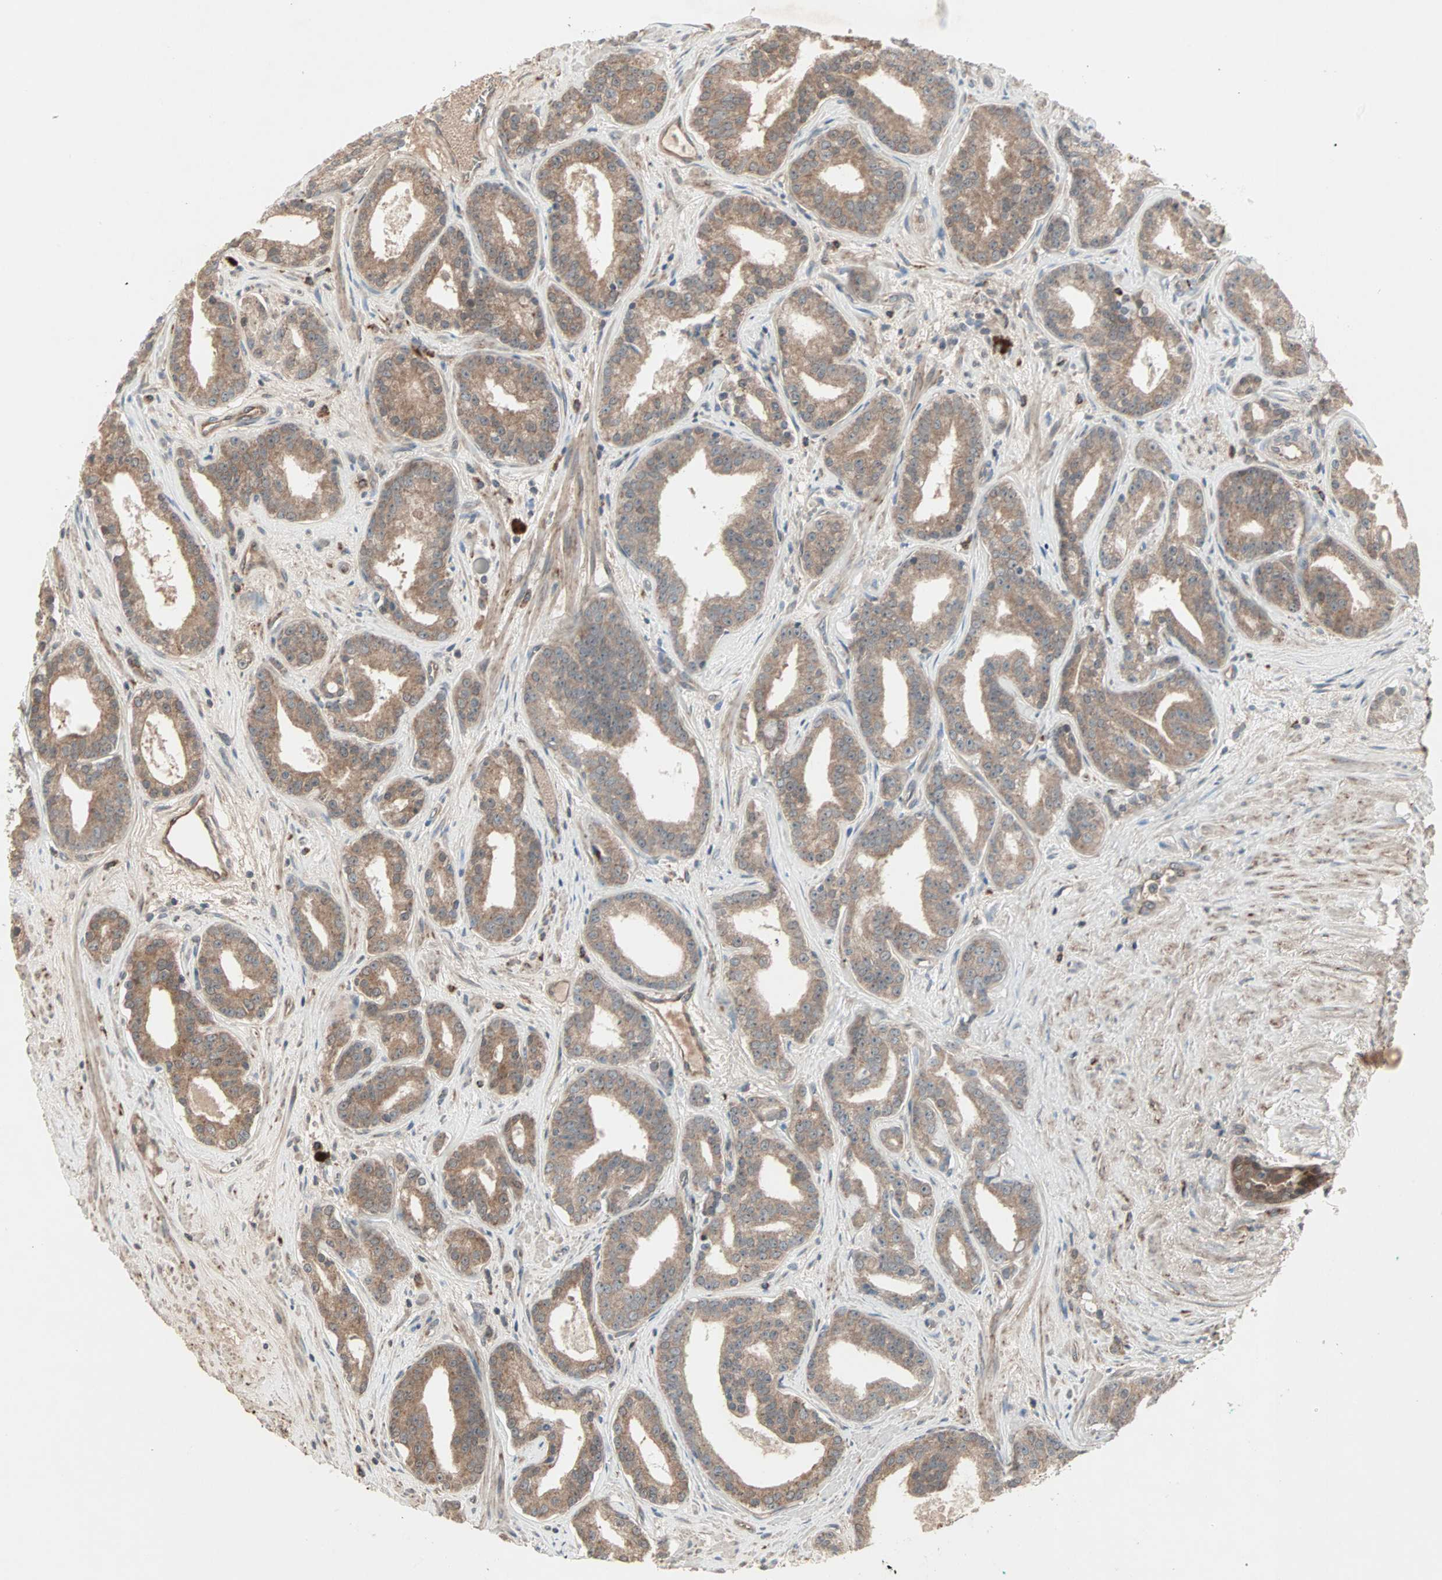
{"staining": {"intensity": "strong", "quantity": "25%-75%", "location": "cytoplasmic/membranous"}, "tissue": "prostate cancer", "cell_type": "Tumor cells", "image_type": "cancer", "snomed": [{"axis": "morphology", "description": "Adenocarcinoma, Low grade"}, {"axis": "topography", "description": "Prostate"}], "caption": "Human prostate cancer stained with a protein marker exhibits strong staining in tumor cells.", "gene": "JMJD7-PLA2G4B", "patient": {"sex": "male", "age": 63}}